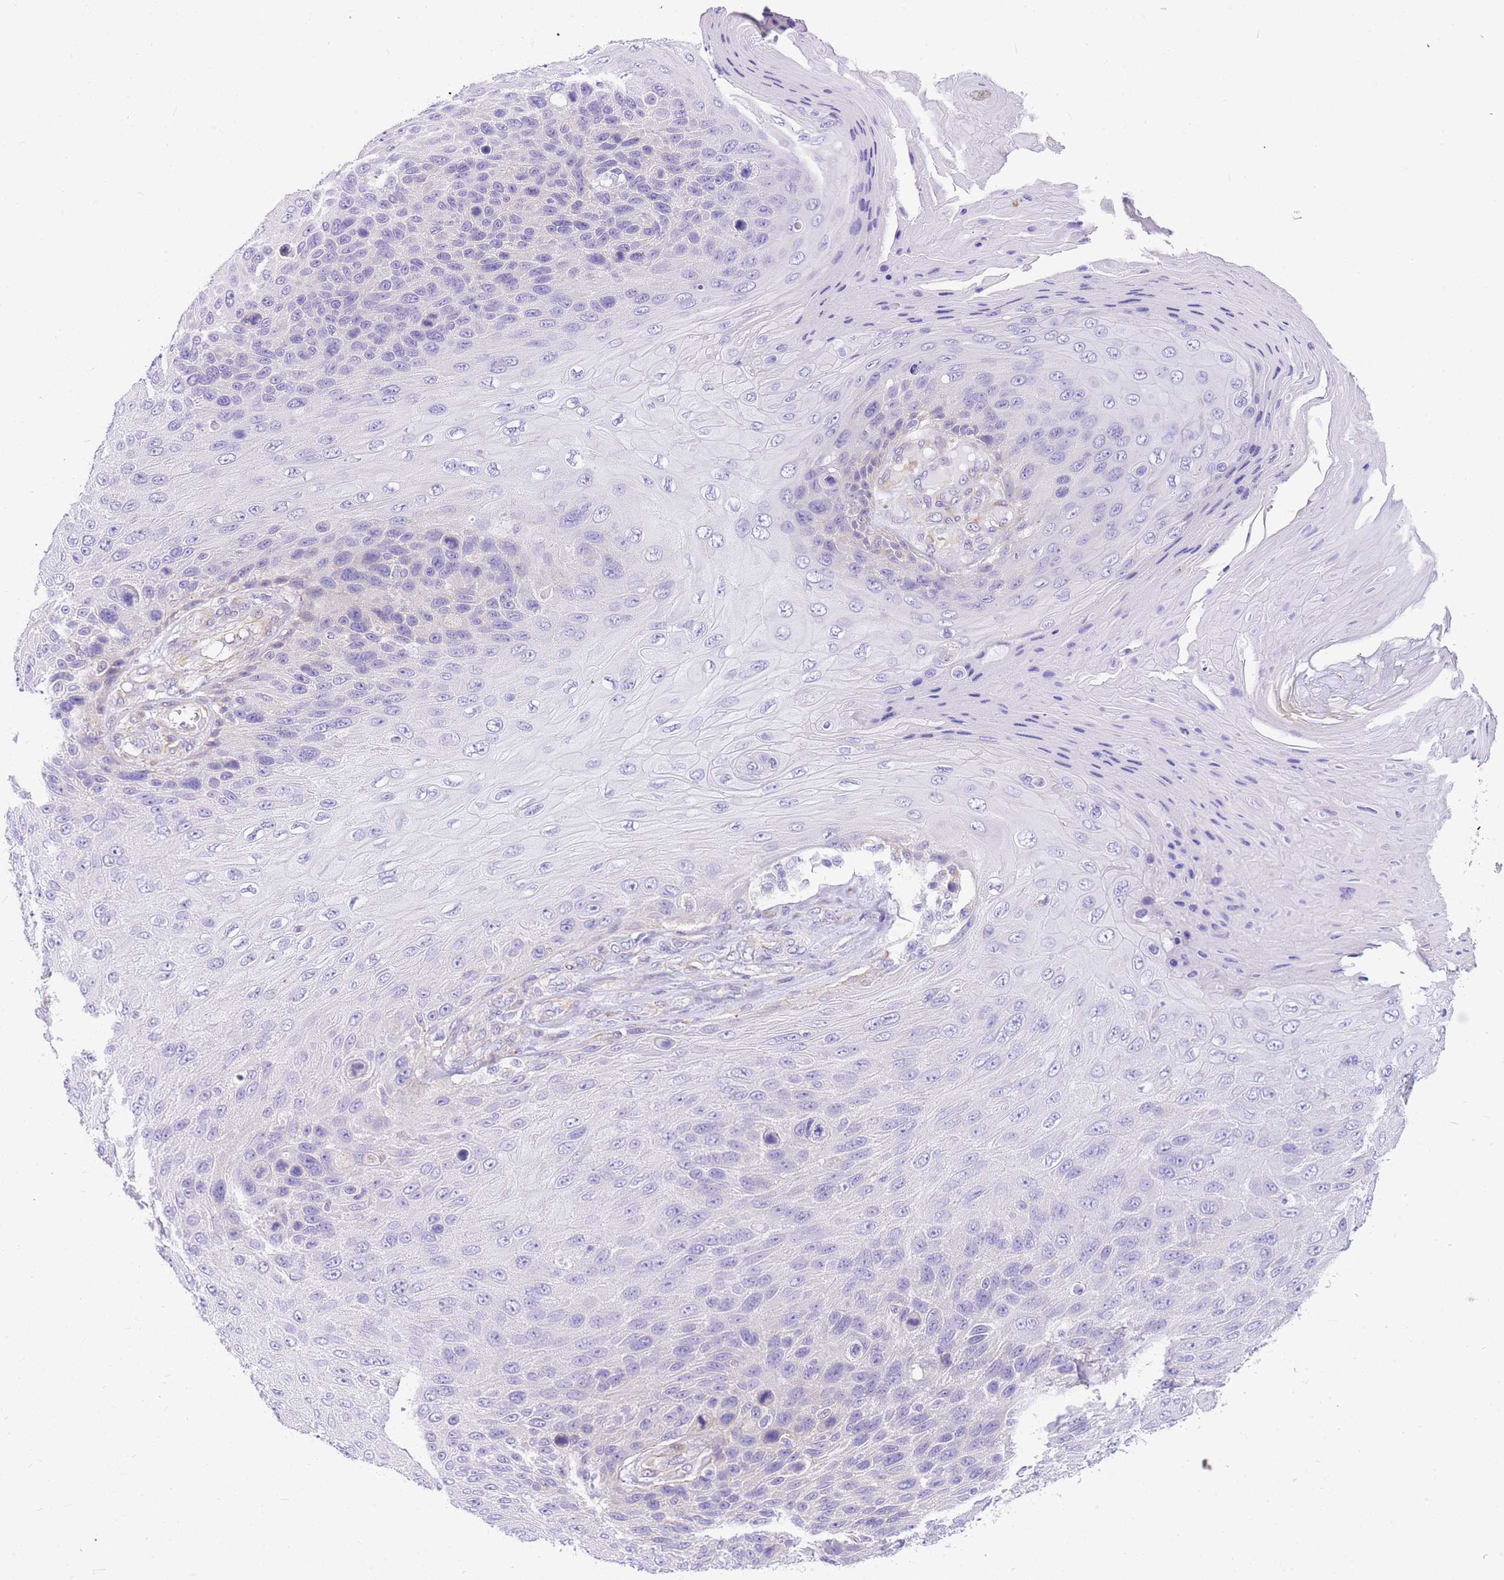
{"staining": {"intensity": "negative", "quantity": "none", "location": "none"}, "tissue": "skin cancer", "cell_type": "Tumor cells", "image_type": "cancer", "snomed": [{"axis": "morphology", "description": "Squamous cell carcinoma, NOS"}, {"axis": "topography", "description": "Skin"}], "caption": "The photomicrograph displays no significant staining in tumor cells of skin squamous cell carcinoma. Brightfield microscopy of immunohistochemistry (IHC) stained with DAB (brown) and hematoxylin (blue), captured at high magnification.", "gene": "SRSF12", "patient": {"sex": "female", "age": 88}}